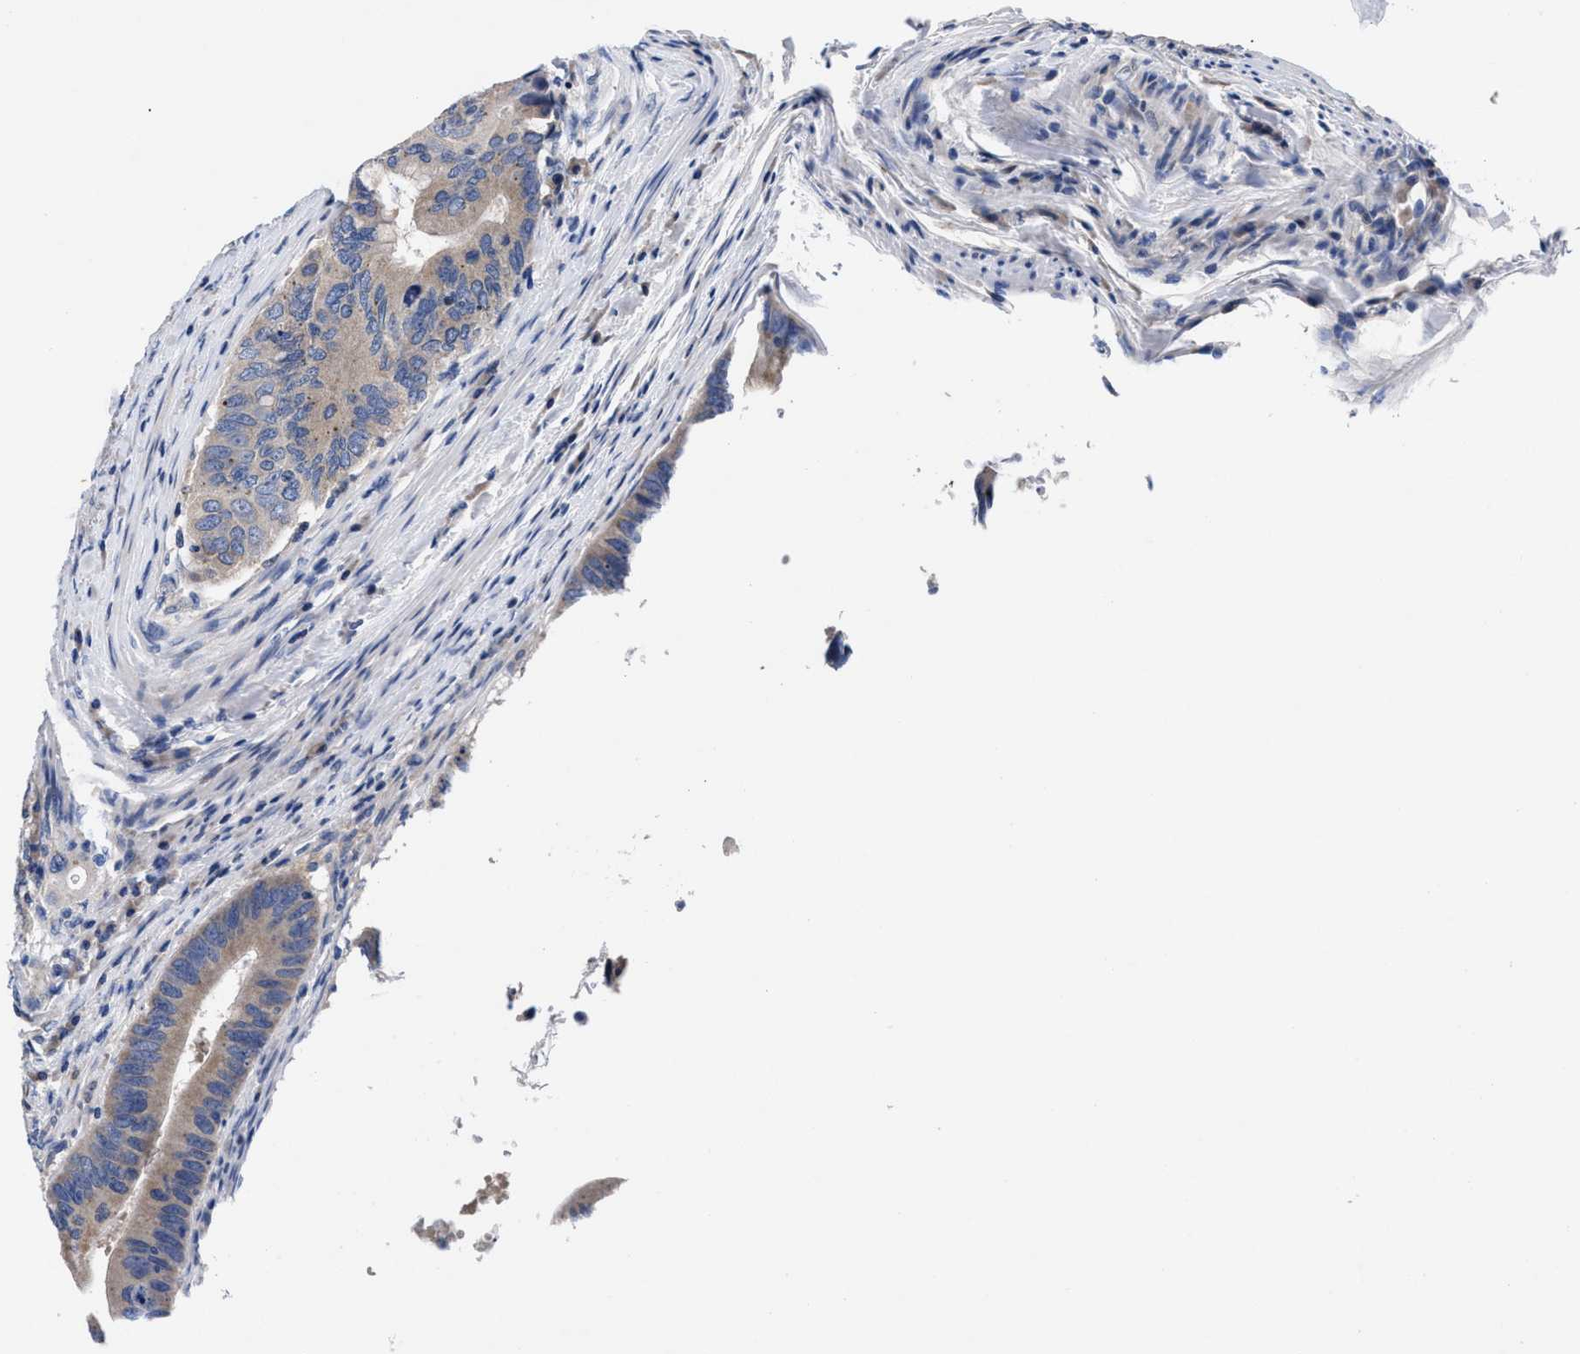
{"staining": {"intensity": "weak", "quantity": "<25%", "location": "cytoplasmic/membranous"}, "tissue": "colorectal cancer", "cell_type": "Tumor cells", "image_type": "cancer", "snomed": [{"axis": "morphology", "description": "Adenocarcinoma, NOS"}, {"axis": "topography", "description": "Colon"}], "caption": "There is no significant staining in tumor cells of colorectal cancer (adenocarcinoma).", "gene": "DHRS13", "patient": {"sex": "male", "age": 71}}